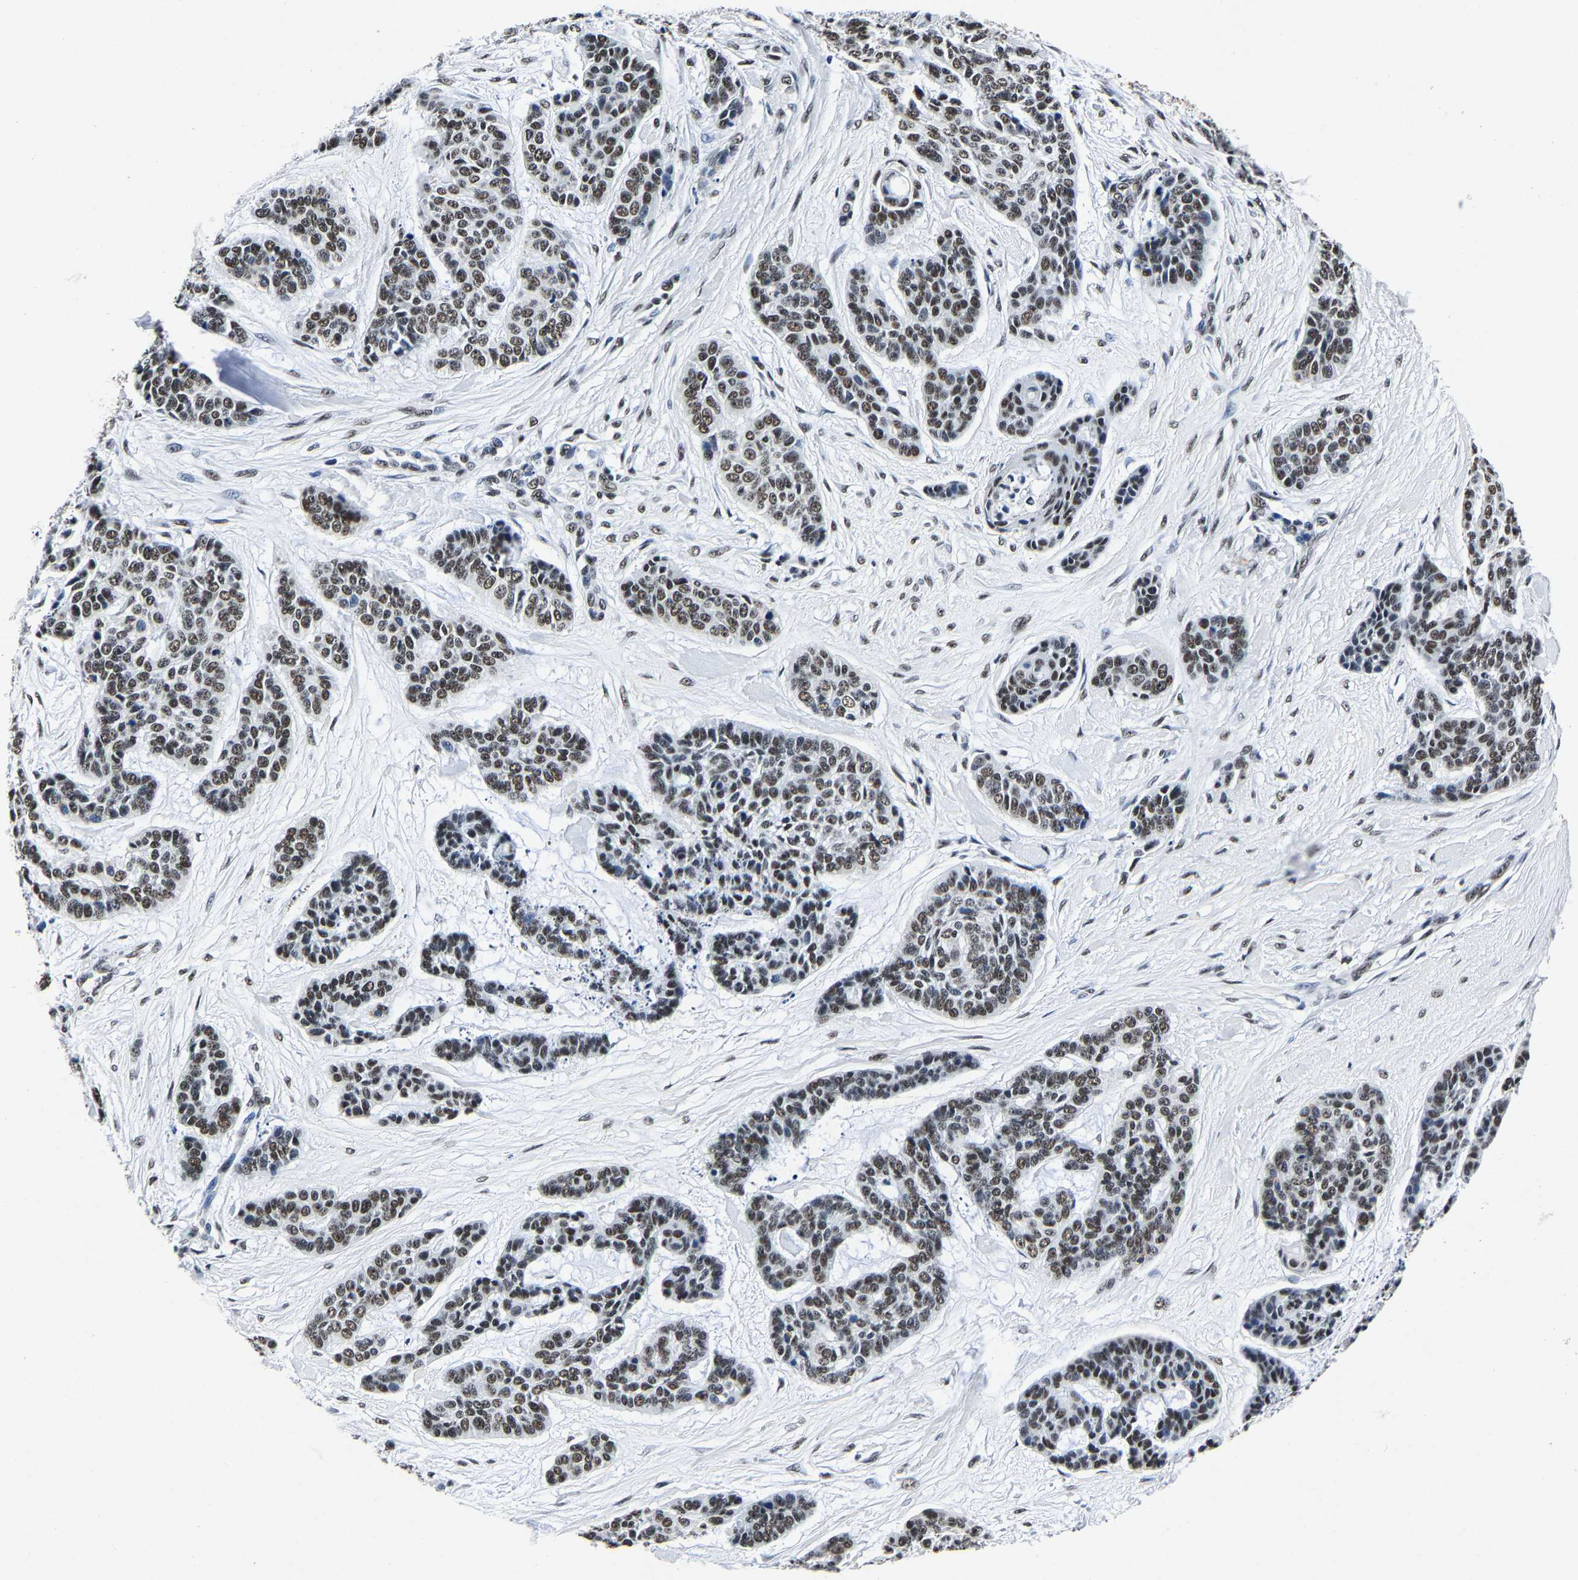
{"staining": {"intensity": "moderate", "quantity": ">75%", "location": "nuclear"}, "tissue": "skin cancer", "cell_type": "Tumor cells", "image_type": "cancer", "snomed": [{"axis": "morphology", "description": "Basal cell carcinoma"}, {"axis": "topography", "description": "Skin"}], "caption": "IHC image of human basal cell carcinoma (skin) stained for a protein (brown), which displays medium levels of moderate nuclear staining in approximately >75% of tumor cells.", "gene": "RBM45", "patient": {"sex": "female", "age": 64}}